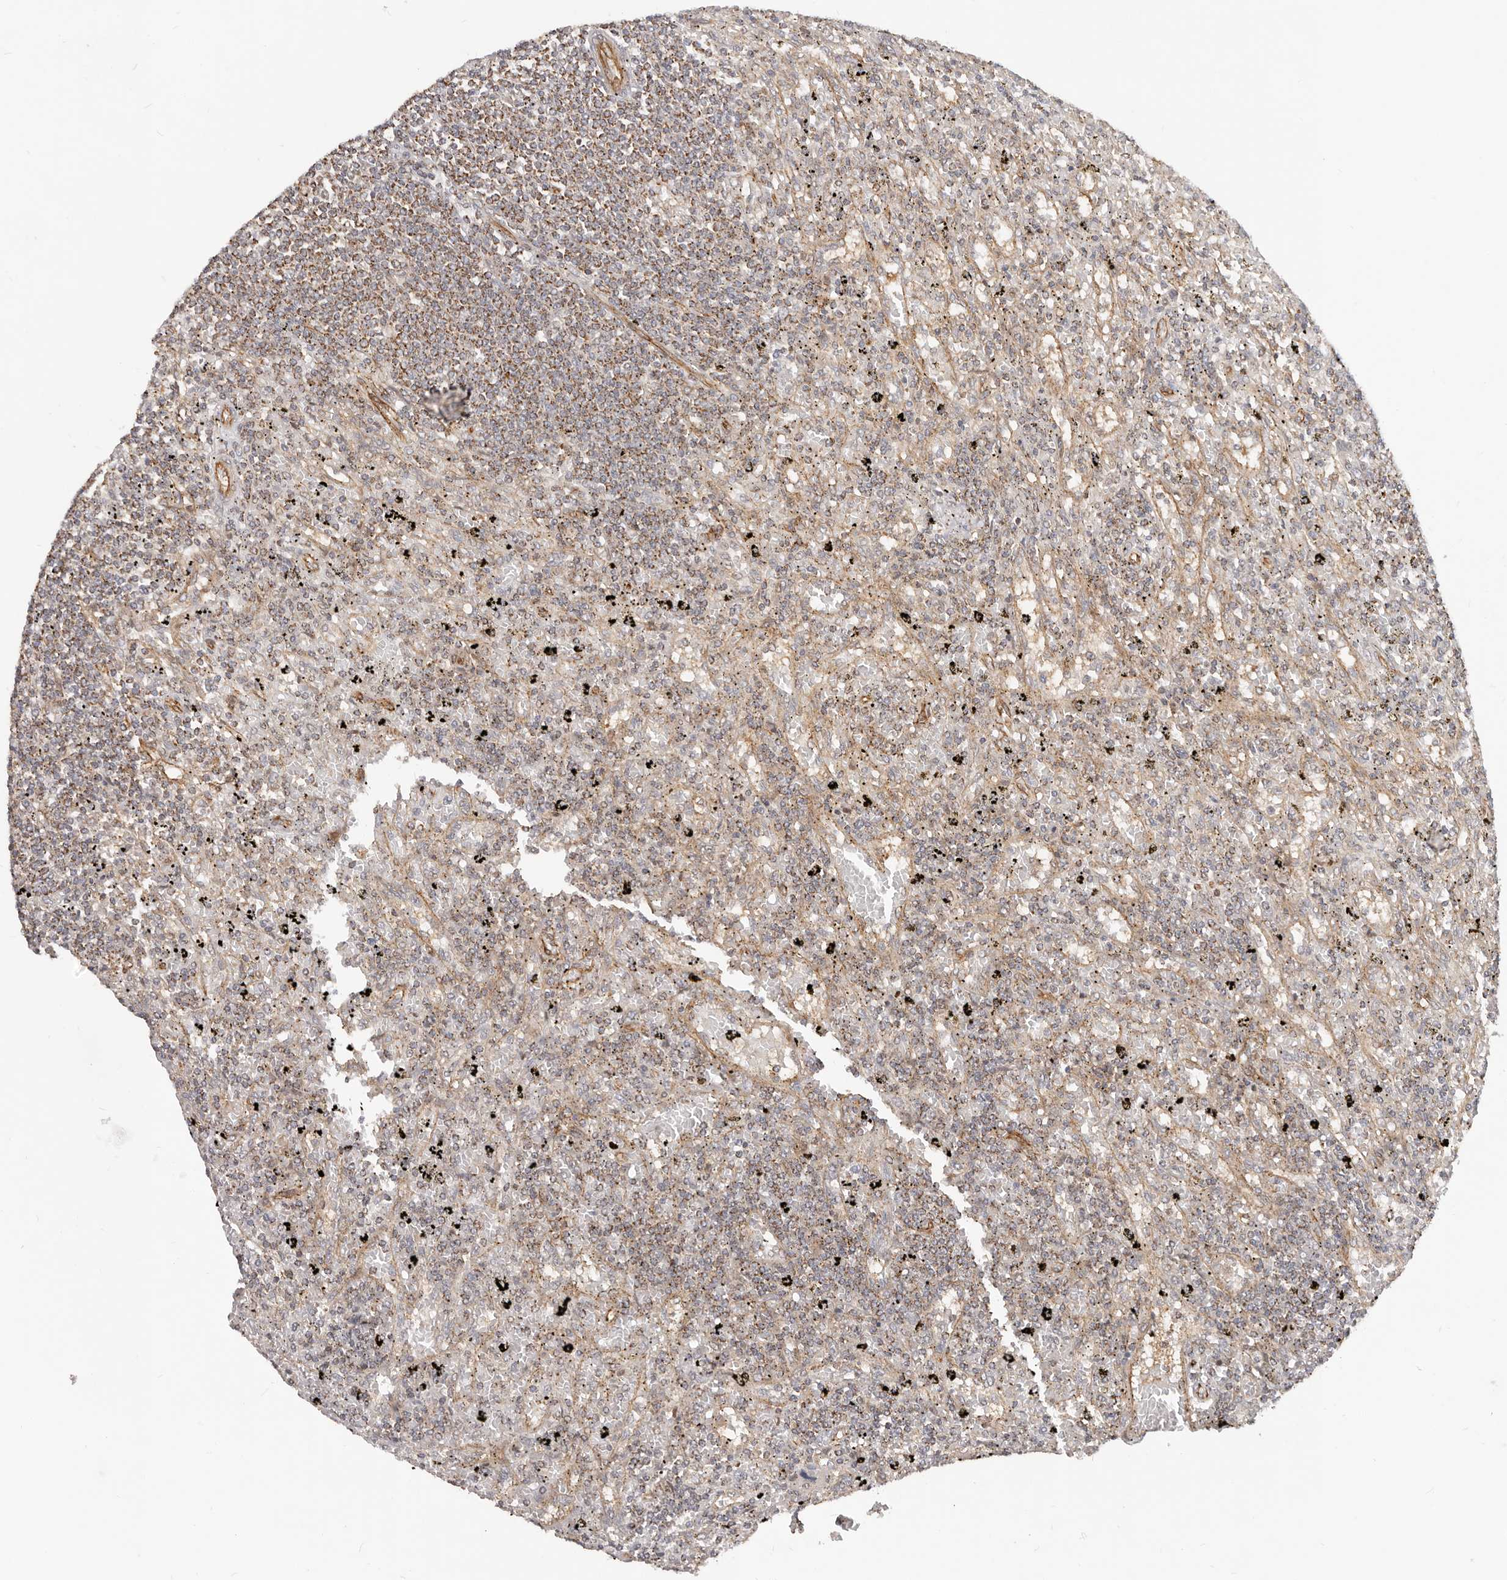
{"staining": {"intensity": "moderate", "quantity": ">75%", "location": "cytoplasmic/membranous"}, "tissue": "lymphoma", "cell_type": "Tumor cells", "image_type": "cancer", "snomed": [{"axis": "morphology", "description": "Malignant lymphoma, non-Hodgkin's type, Low grade"}, {"axis": "topography", "description": "Spleen"}], "caption": "Immunohistochemistry (IHC) (DAB) staining of human malignant lymphoma, non-Hodgkin's type (low-grade) shows moderate cytoplasmic/membranous protein staining in approximately >75% of tumor cells.", "gene": "USP49", "patient": {"sex": "male", "age": 76}}